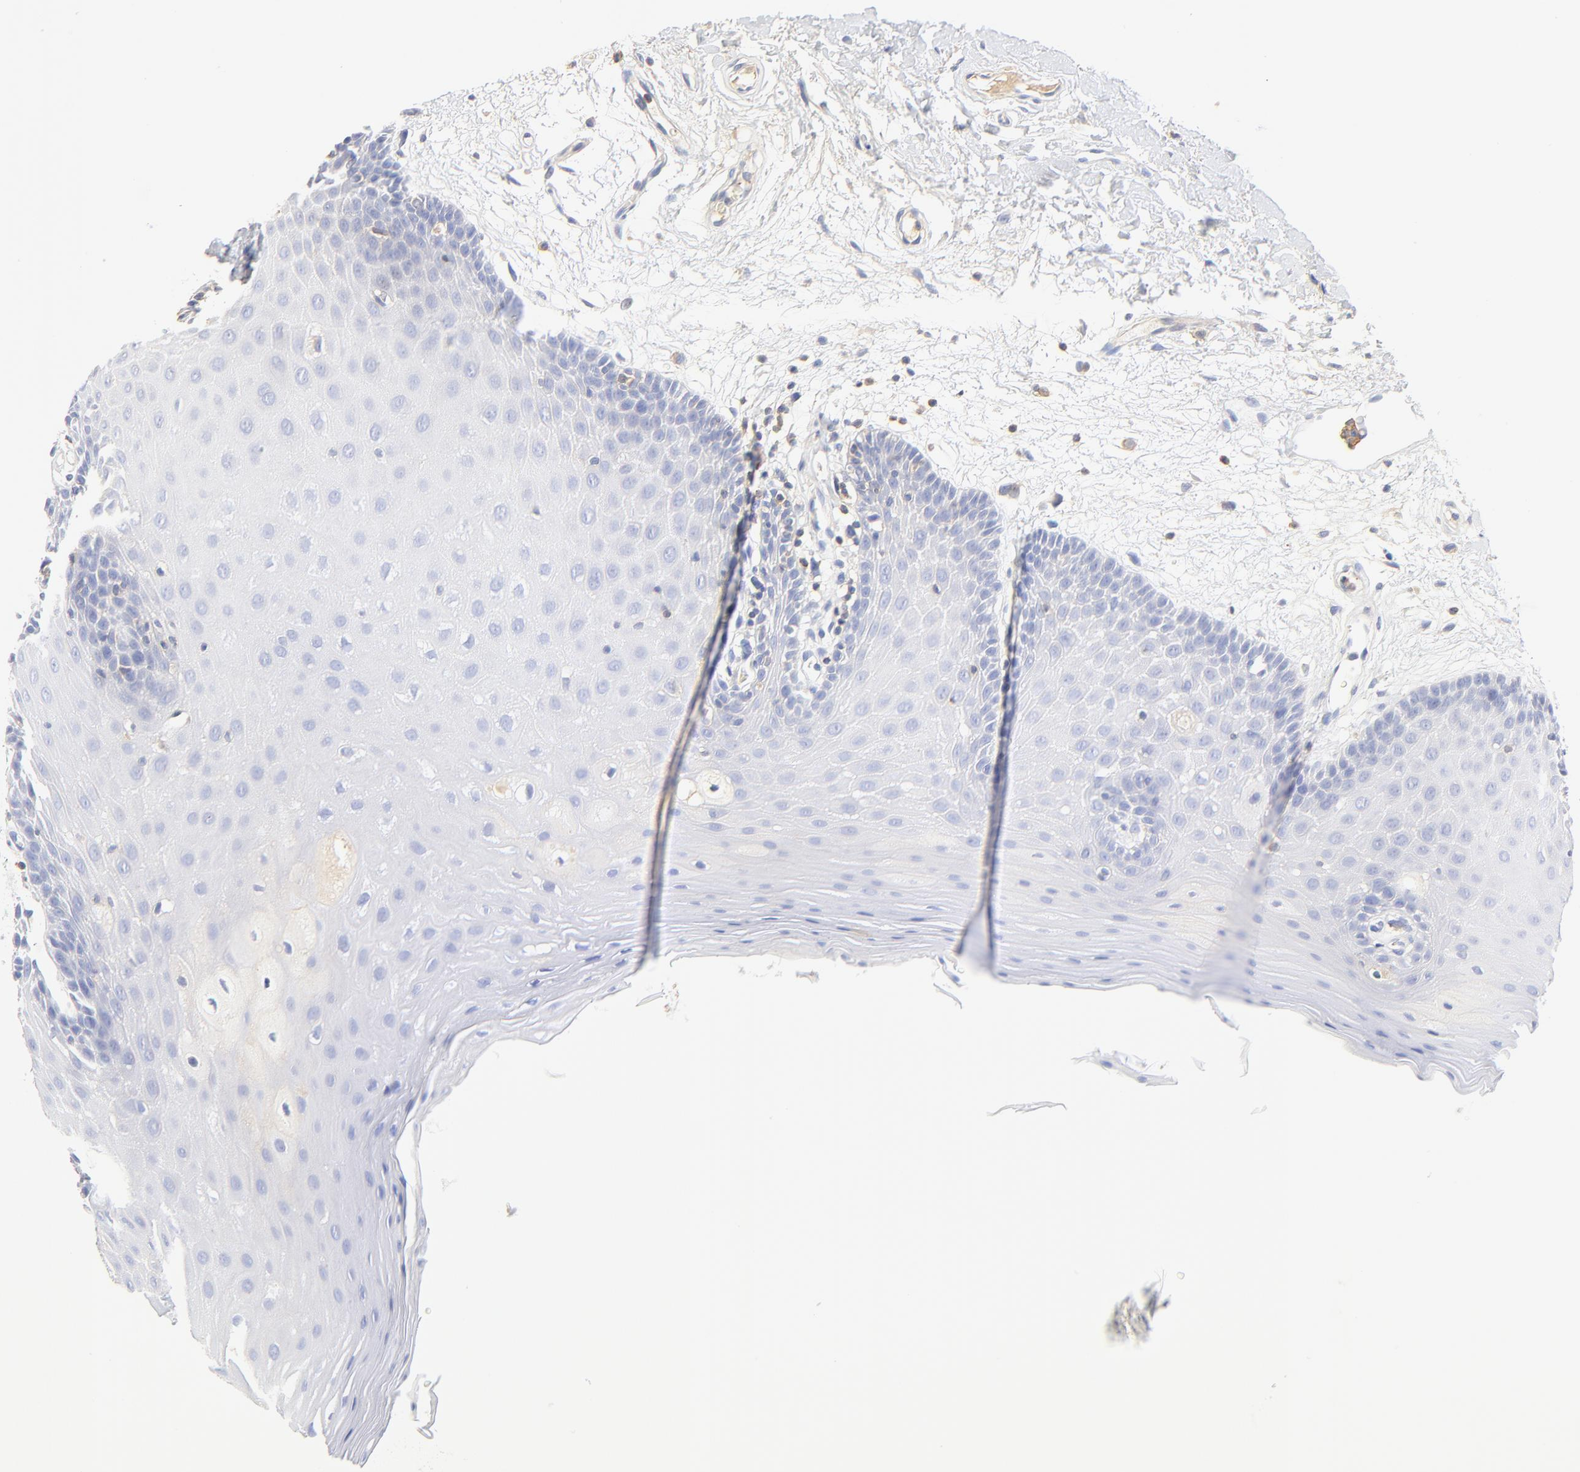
{"staining": {"intensity": "negative", "quantity": "none", "location": "none"}, "tissue": "oral mucosa", "cell_type": "Squamous epithelial cells", "image_type": "normal", "snomed": [{"axis": "morphology", "description": "Normal tissue, NOS"}, {"axis": "morphology", "description": "Squamous cell carcinoma, NOS"}, {"axis": "topography", "description": "Skeletal muscle"}, {"axis": "topography", "description": "Oral tissue"}, {"axis": "topography", "description": "Head-Neck"}], "caption": "Squamous epithelial cells are negative for protein expression in unremarkable human oral mucosa. (IHC, brightfield microscopy, high magnification).", "gene": "MDGA2", "patient": {"sex": "male", "age": 71}}